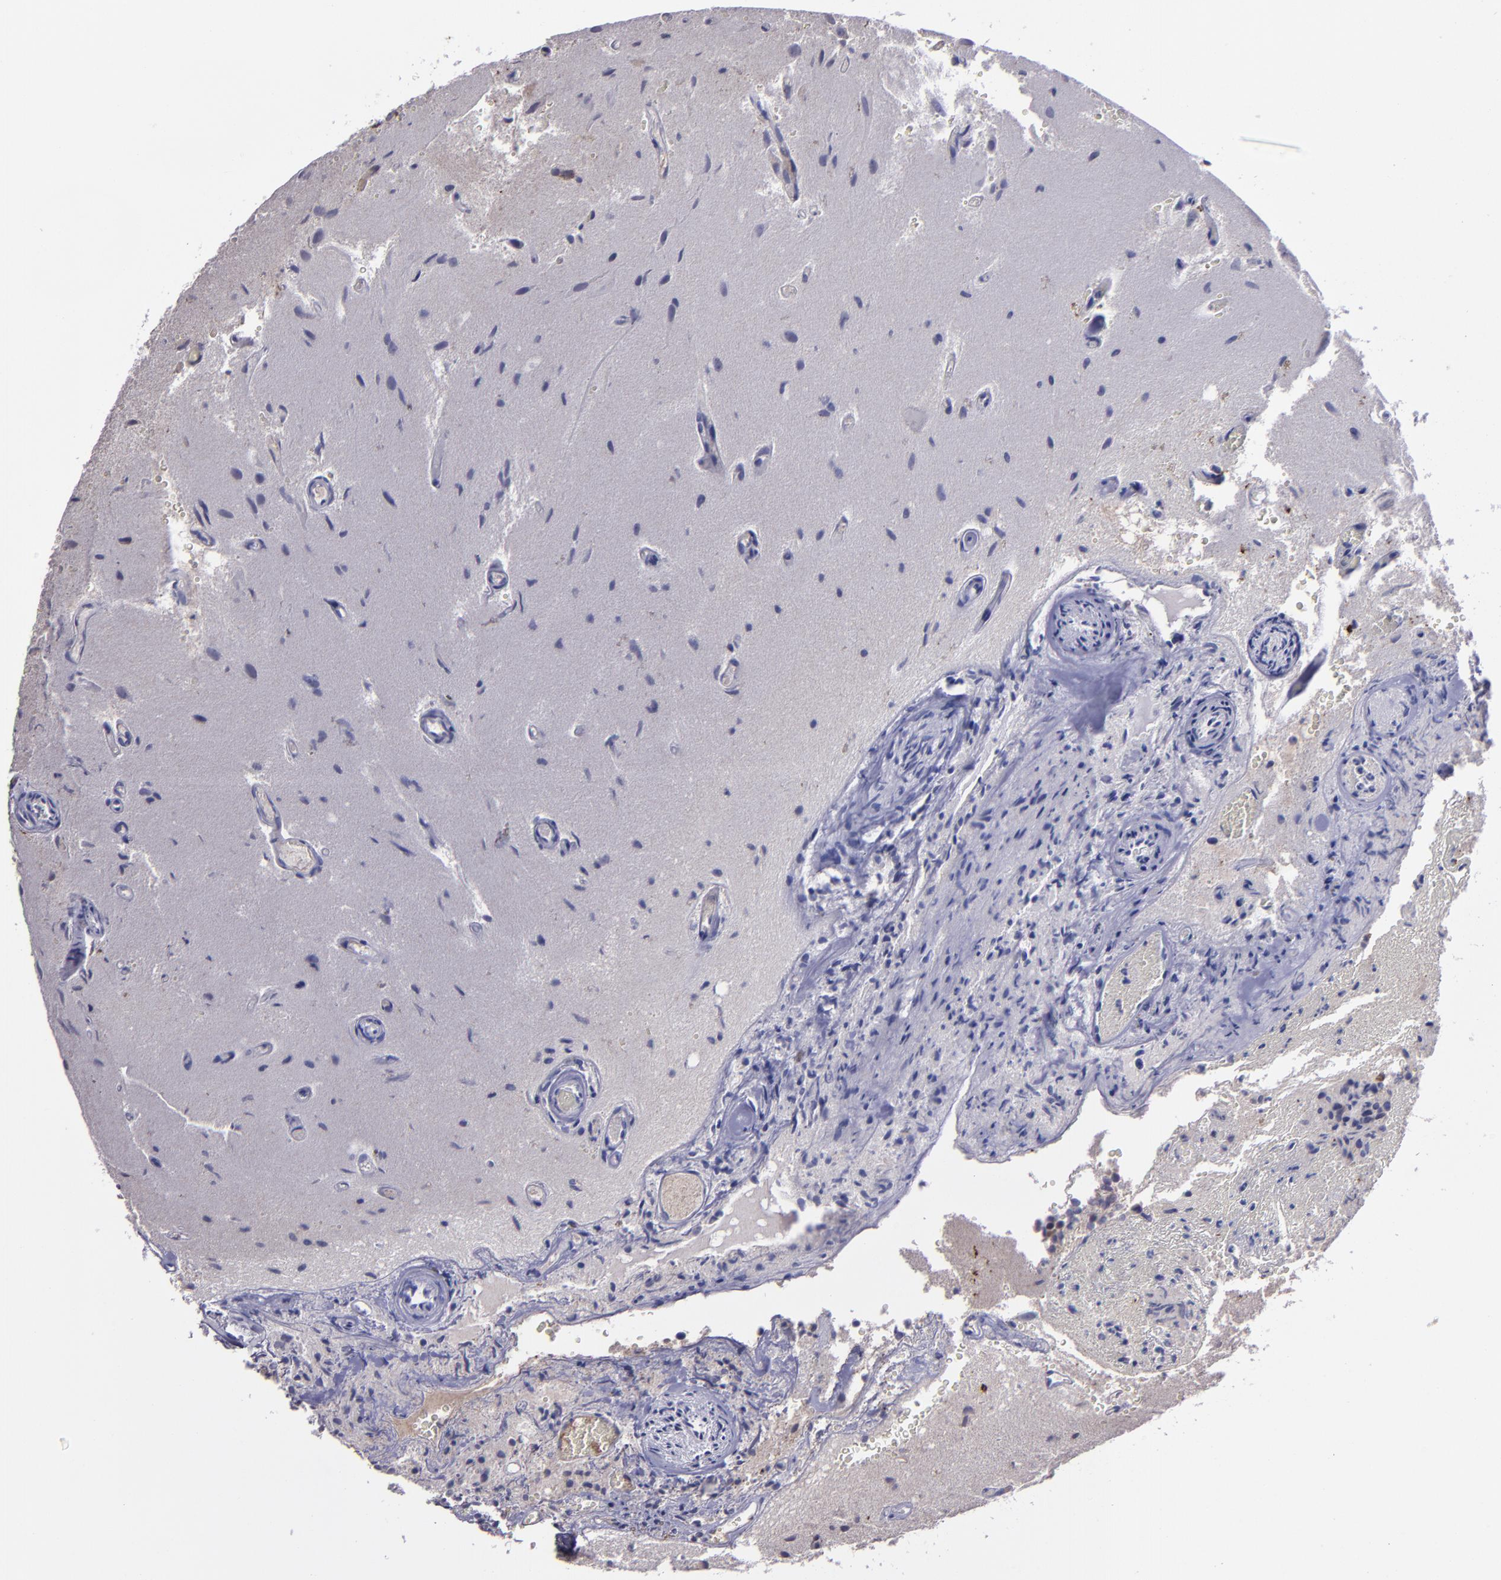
{"staining": {"intensity": "weak", "quantity": "25%-75%", "location": "cytoplasmic/membranous"}, "tissue": "glioma", "cell_type": "Tumor cells", "image_type": "cancer", "snomed": [{"axis": "morphology", "description": "Normal tissue, NOS"}, {"axis": "morphology", "description": "Glioma, malignant, High grade"}, {"axis": "topography", "description": "Cerebral cortex"}], "caption": "IHC histopathology image of neoplastic tissue: glioma stained using immunohistochemistry demonstrates low levels of weak protein expression localized specifically in the cytoplasmic/membranous of tumor cells, appearing as a cytoplasmic/membranous brown color.", "gene": "MASP1", "patient": {"sex": "male", "age": 75}}